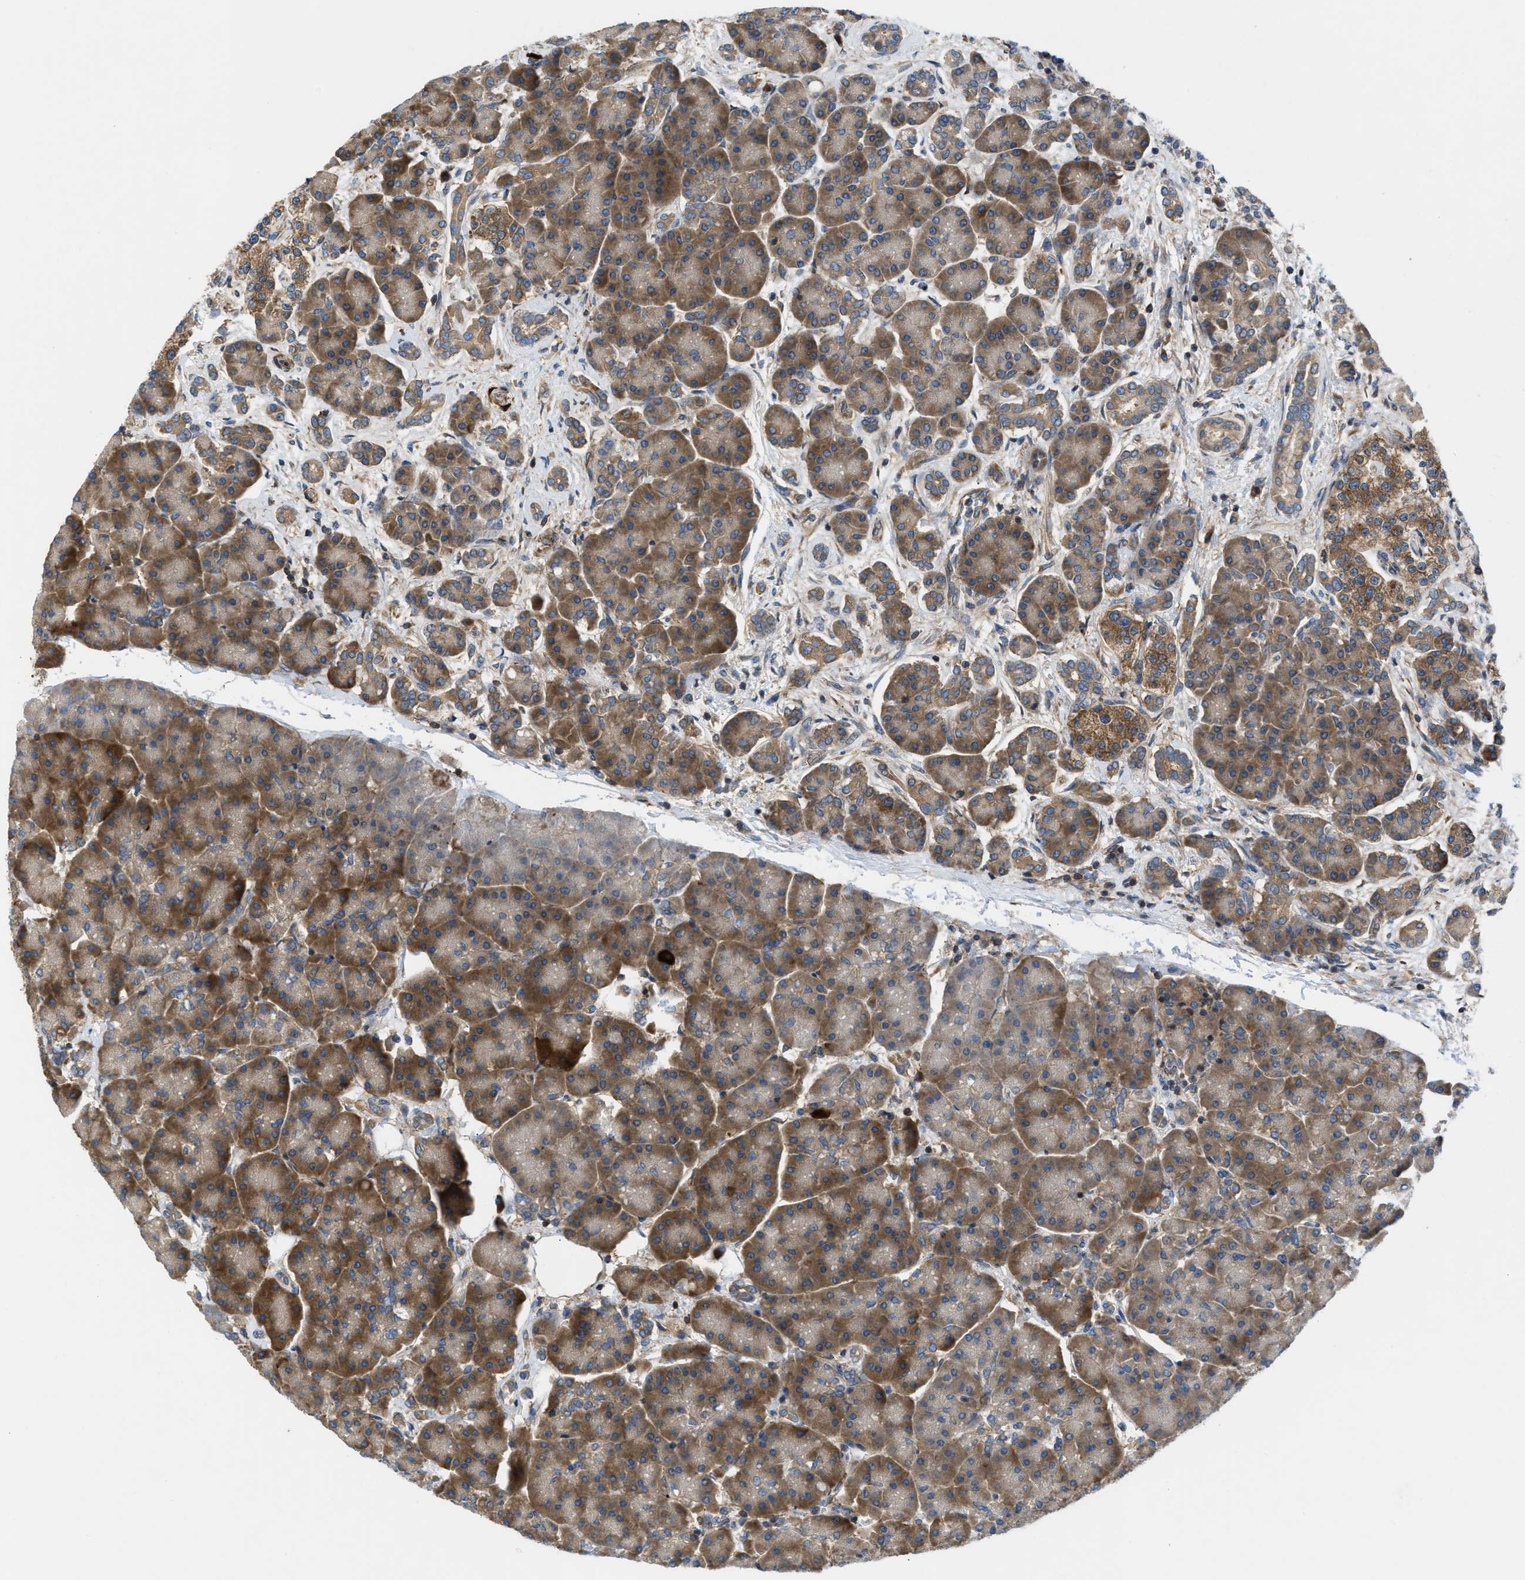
{"staining": {"intensity": "strong", "quantity": ">75%", "location": "cytoplasmic/membranous"}, "tissue": "pancreas", "cell_type": "Exocrine glandular cells", "image_type": "normal", "snomed": [{"axis": "morphology", "description": "Normal tissue, NOS"}, {"axis": "topography", "description": "Pancreas"}], "caption": "This is a histology image of immunohistochemistry (IHC) staining of normal pancreas, which shows strong expression in the cytoplasmic/membranous of exocrine glandular cells.", "gene": "CHKB", "patient": {"sex": "female", "age": 70}}